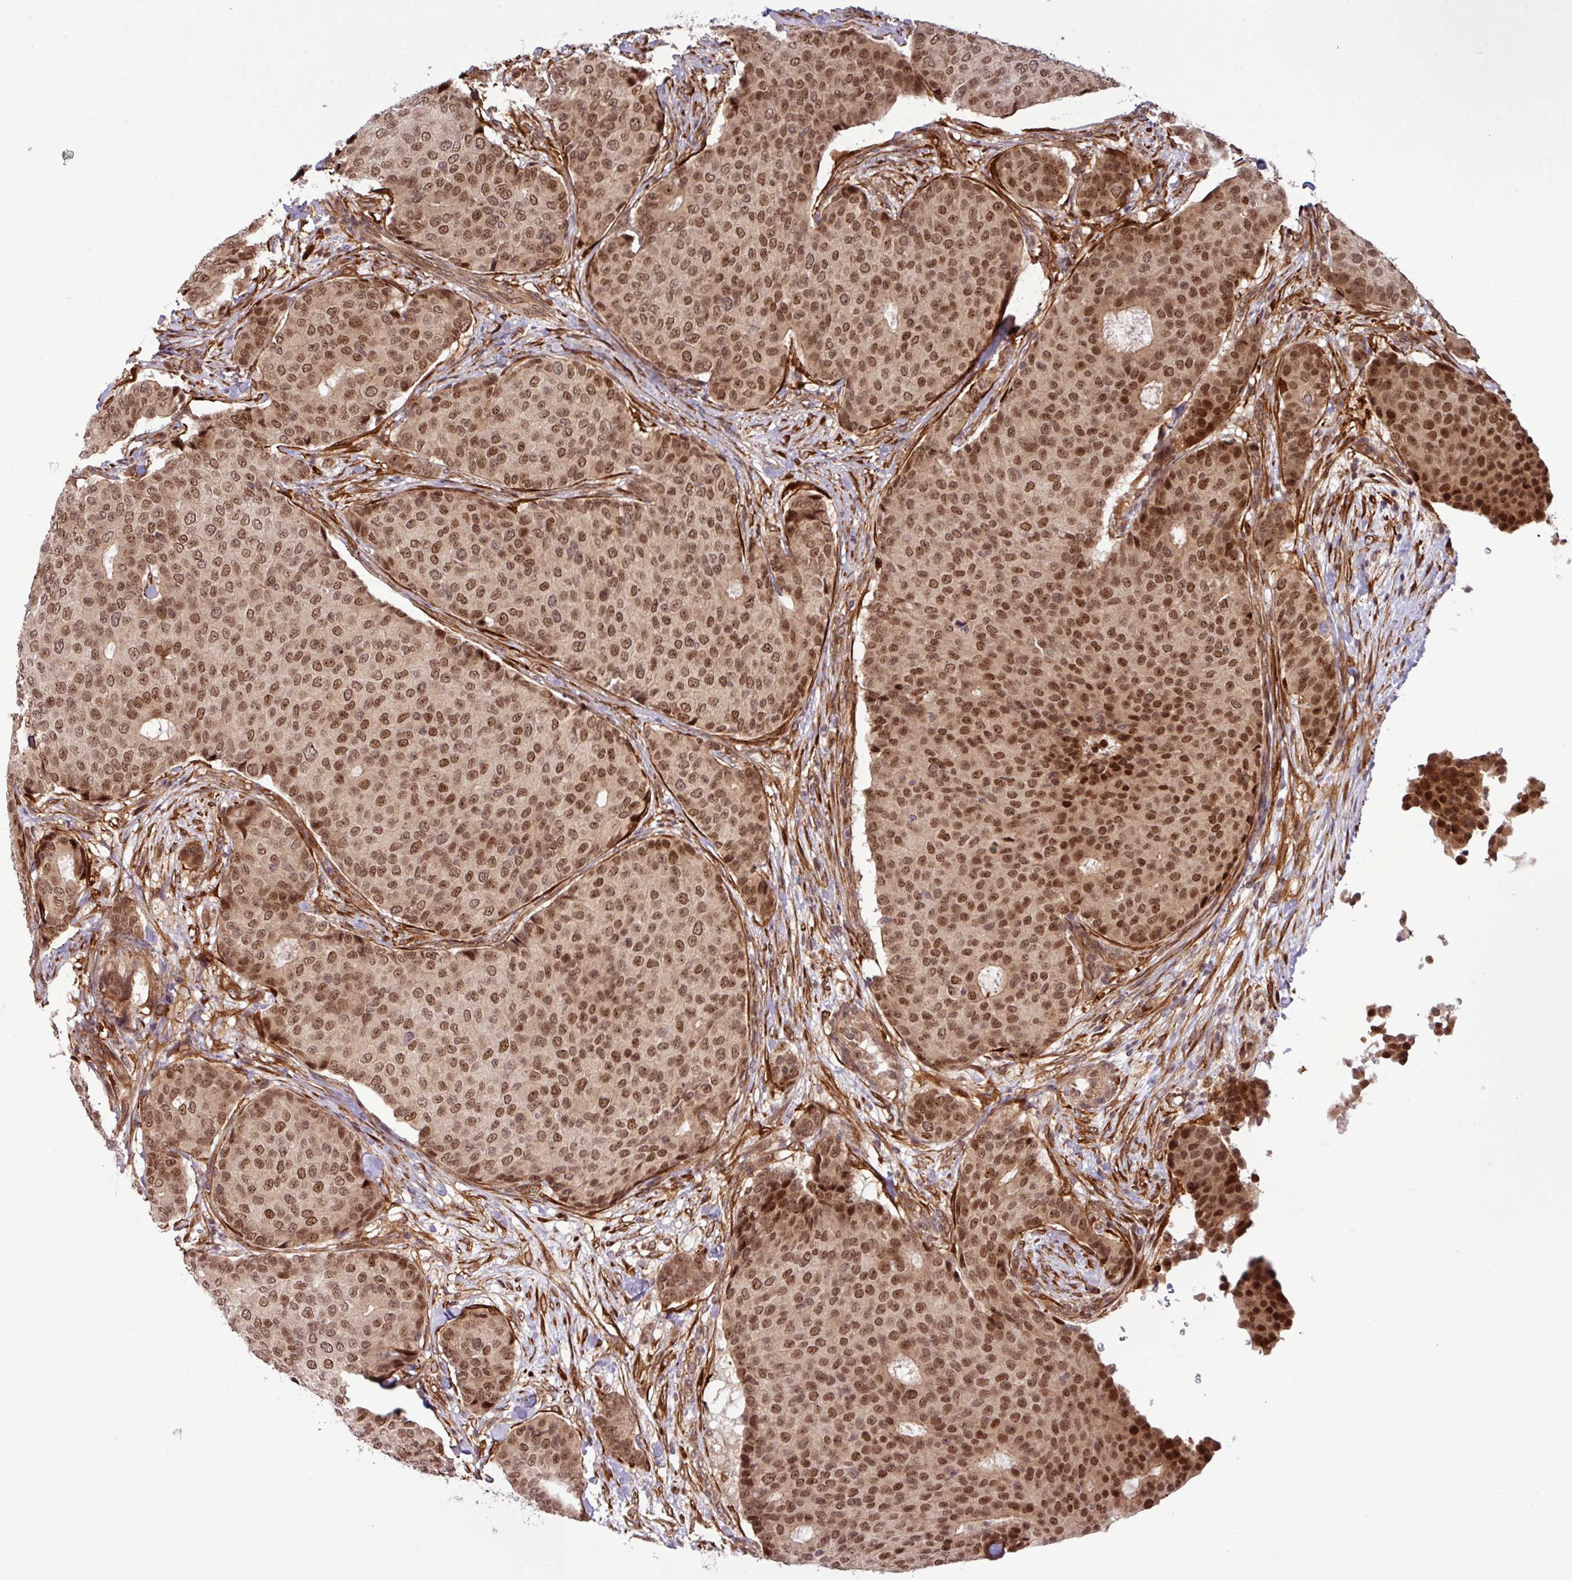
{"staining": {"intensity": "moderate", "quantity": ">75%", "location": "nuclear"}, "tissue": "breast cancer", "cell_type": "Tumor cells", "image_type": "cancer", "snomed": [{"axis": "morphology", "description": "Duct carcinoma"}, {"axis": "topography", "description": "Breast"}], "caption": "Breast cancer stained with DAB immunohistochemistry (IHC) displays medium levels of moderate nuclear positivity in approximately >75% of tumor cells.", "gene": "C7orf50", "patient": {"sex": "female", "age": 75}}